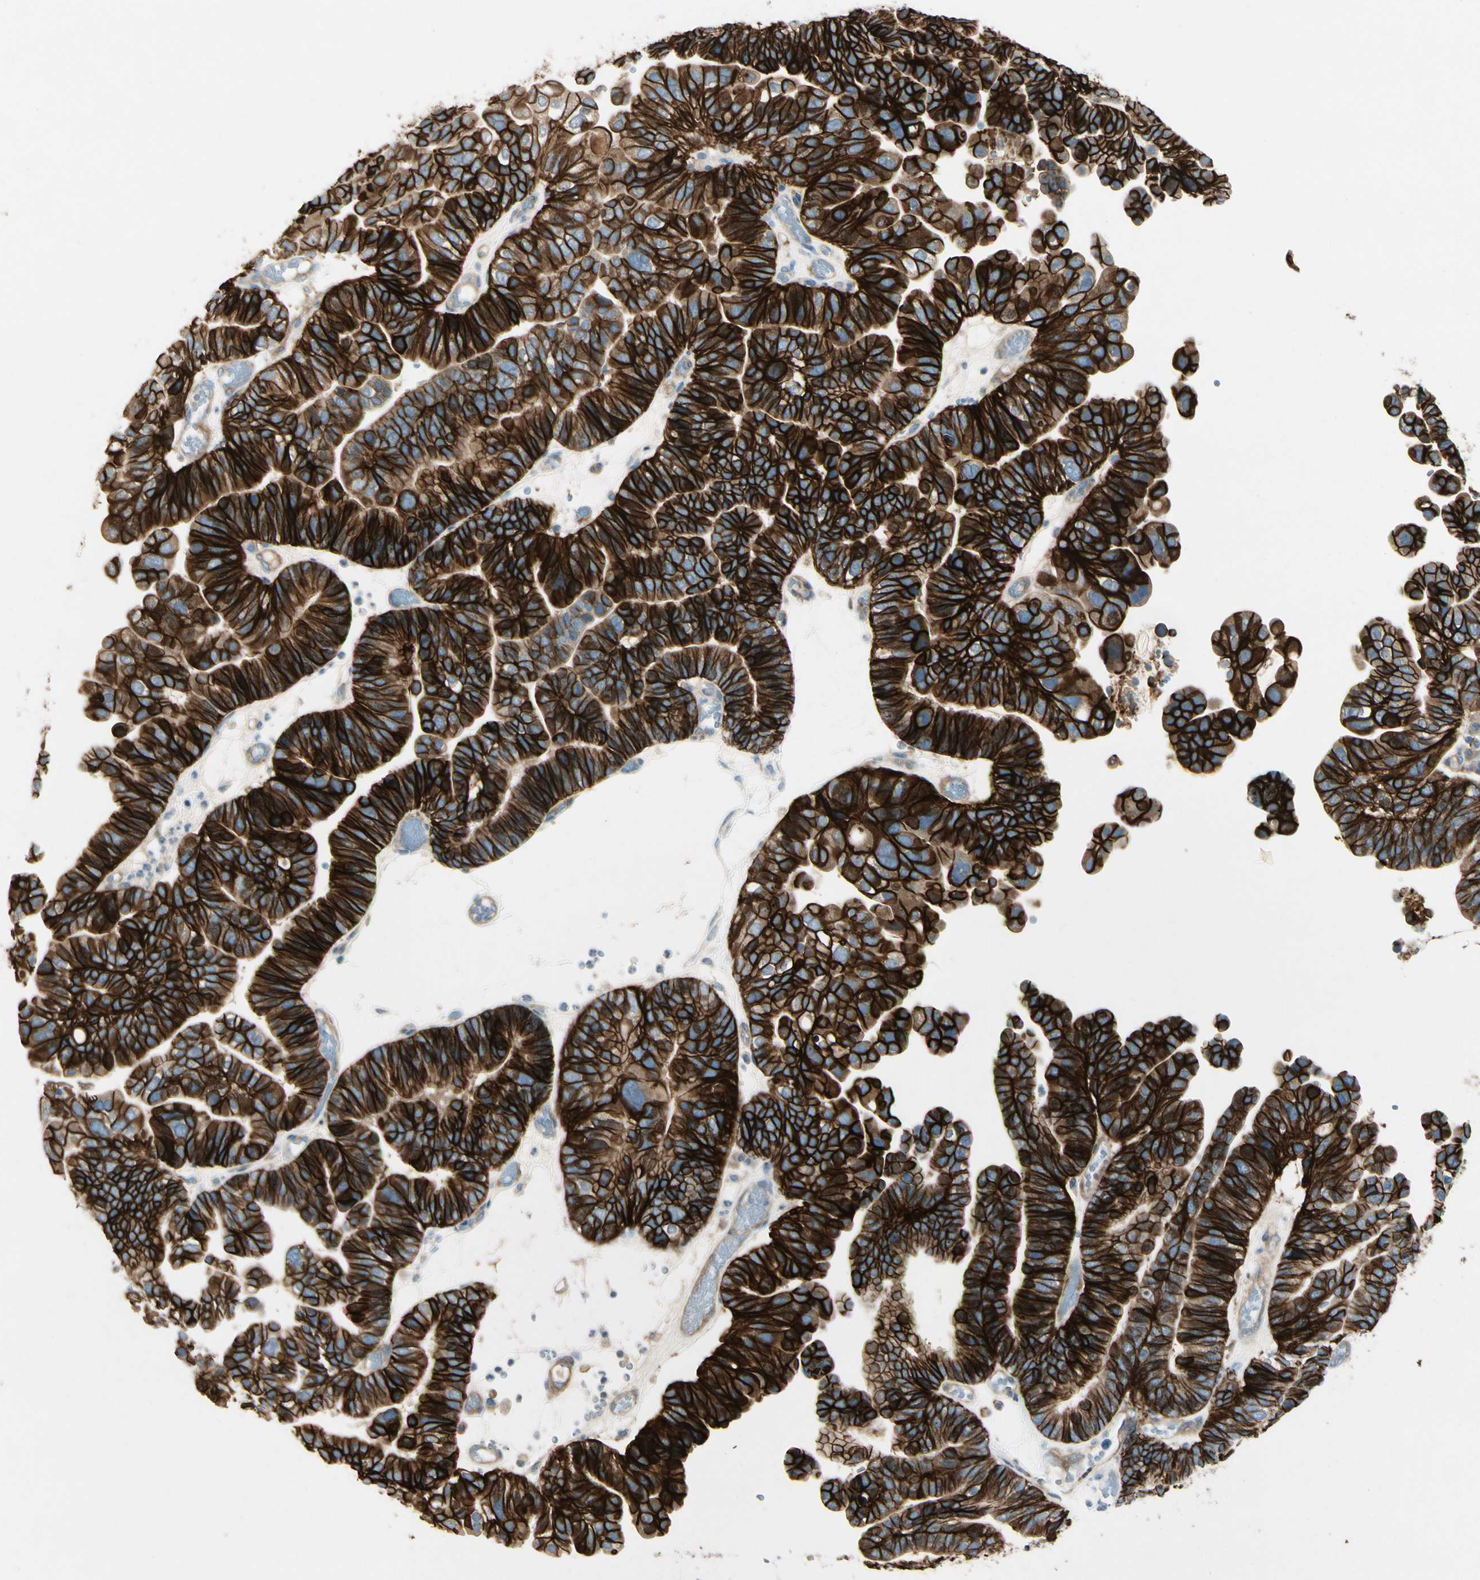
{"staining": {"intensity": "strong", "quantity": ">75%", "location": "cytoplasmic/membranous"}, "tissue": "ovarian cancer", "cell_type": "Tumor cells", "image_type": "cancer", "snomed": [{"axis": "morphology", "description": "Cystadenocarcinoma, serous, NOS"}, {"axis": "topography", "description": "Ovary"}], "caption": "Immunohistochemistry (IHC) (DAB (3,3'-diaminobenzidine)) staining of human serous cystadenocarcinoma (ovarian) demonstrates strong cytoplasmic/membranous protein positivity in approximately >75% of tumor cells.", "gene": "ITGA3", "patient": {"sex": "female", "age": 56}}